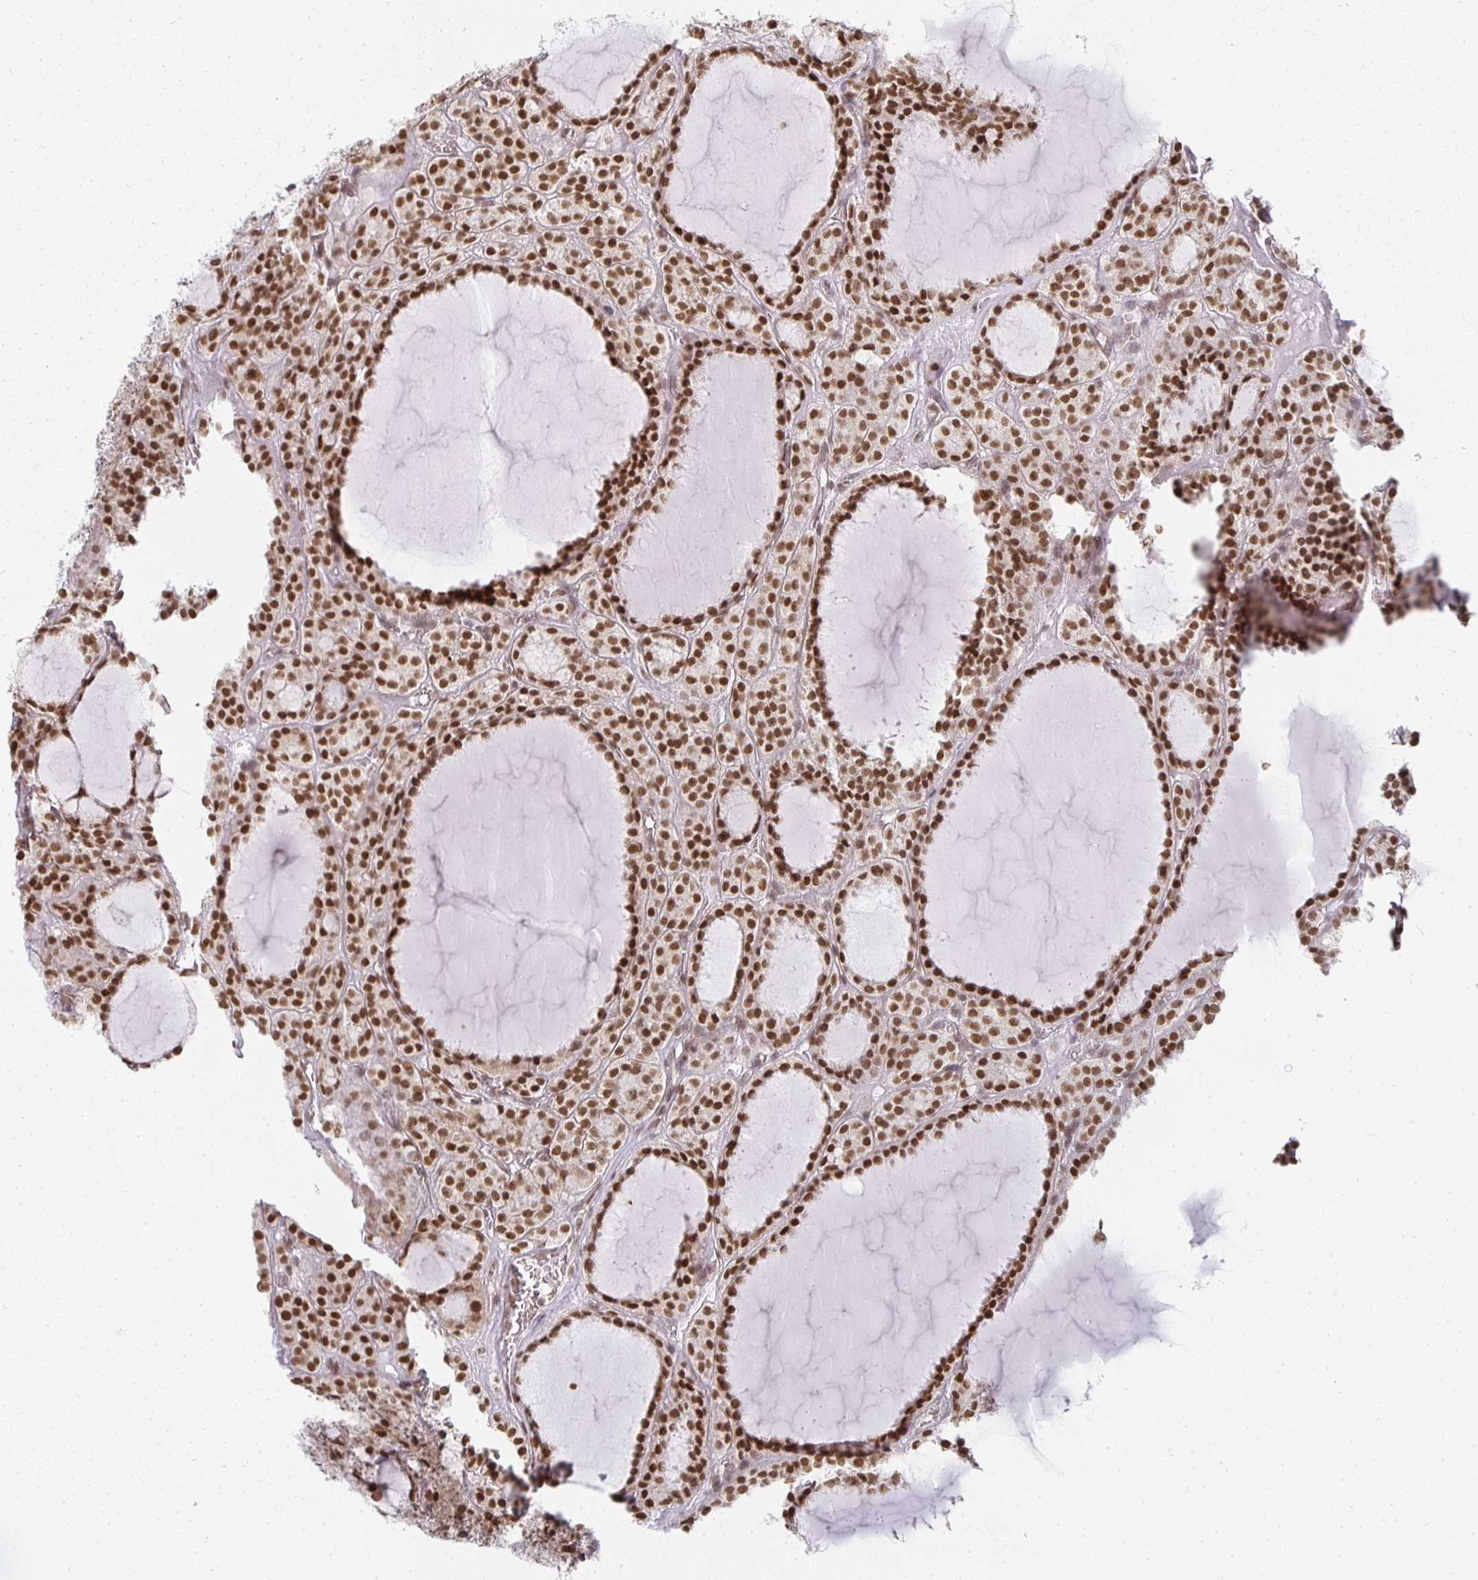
{"staining": {"intensity": "moderate", "quantity": ">75%", "location": "nuclear"}, "tissue": "thyroid cancer", "cell_type": "Tumor cells", "image_type": "cancer", "snomed": [{"axis": "morphology", "description": "Follicular adenoma carcinoma, NOS"}, {"axis": "topography", "description": "Thyroid gland"}], "caption": "Follicular adenoma carcinoma (thyroid) stained with DAB IHC shows medium levels of moderate nuclear staining in approximately >75% of tumor cells.", "gene": "SMARCA2", "patient": {"sex": "female", "age": 63}}